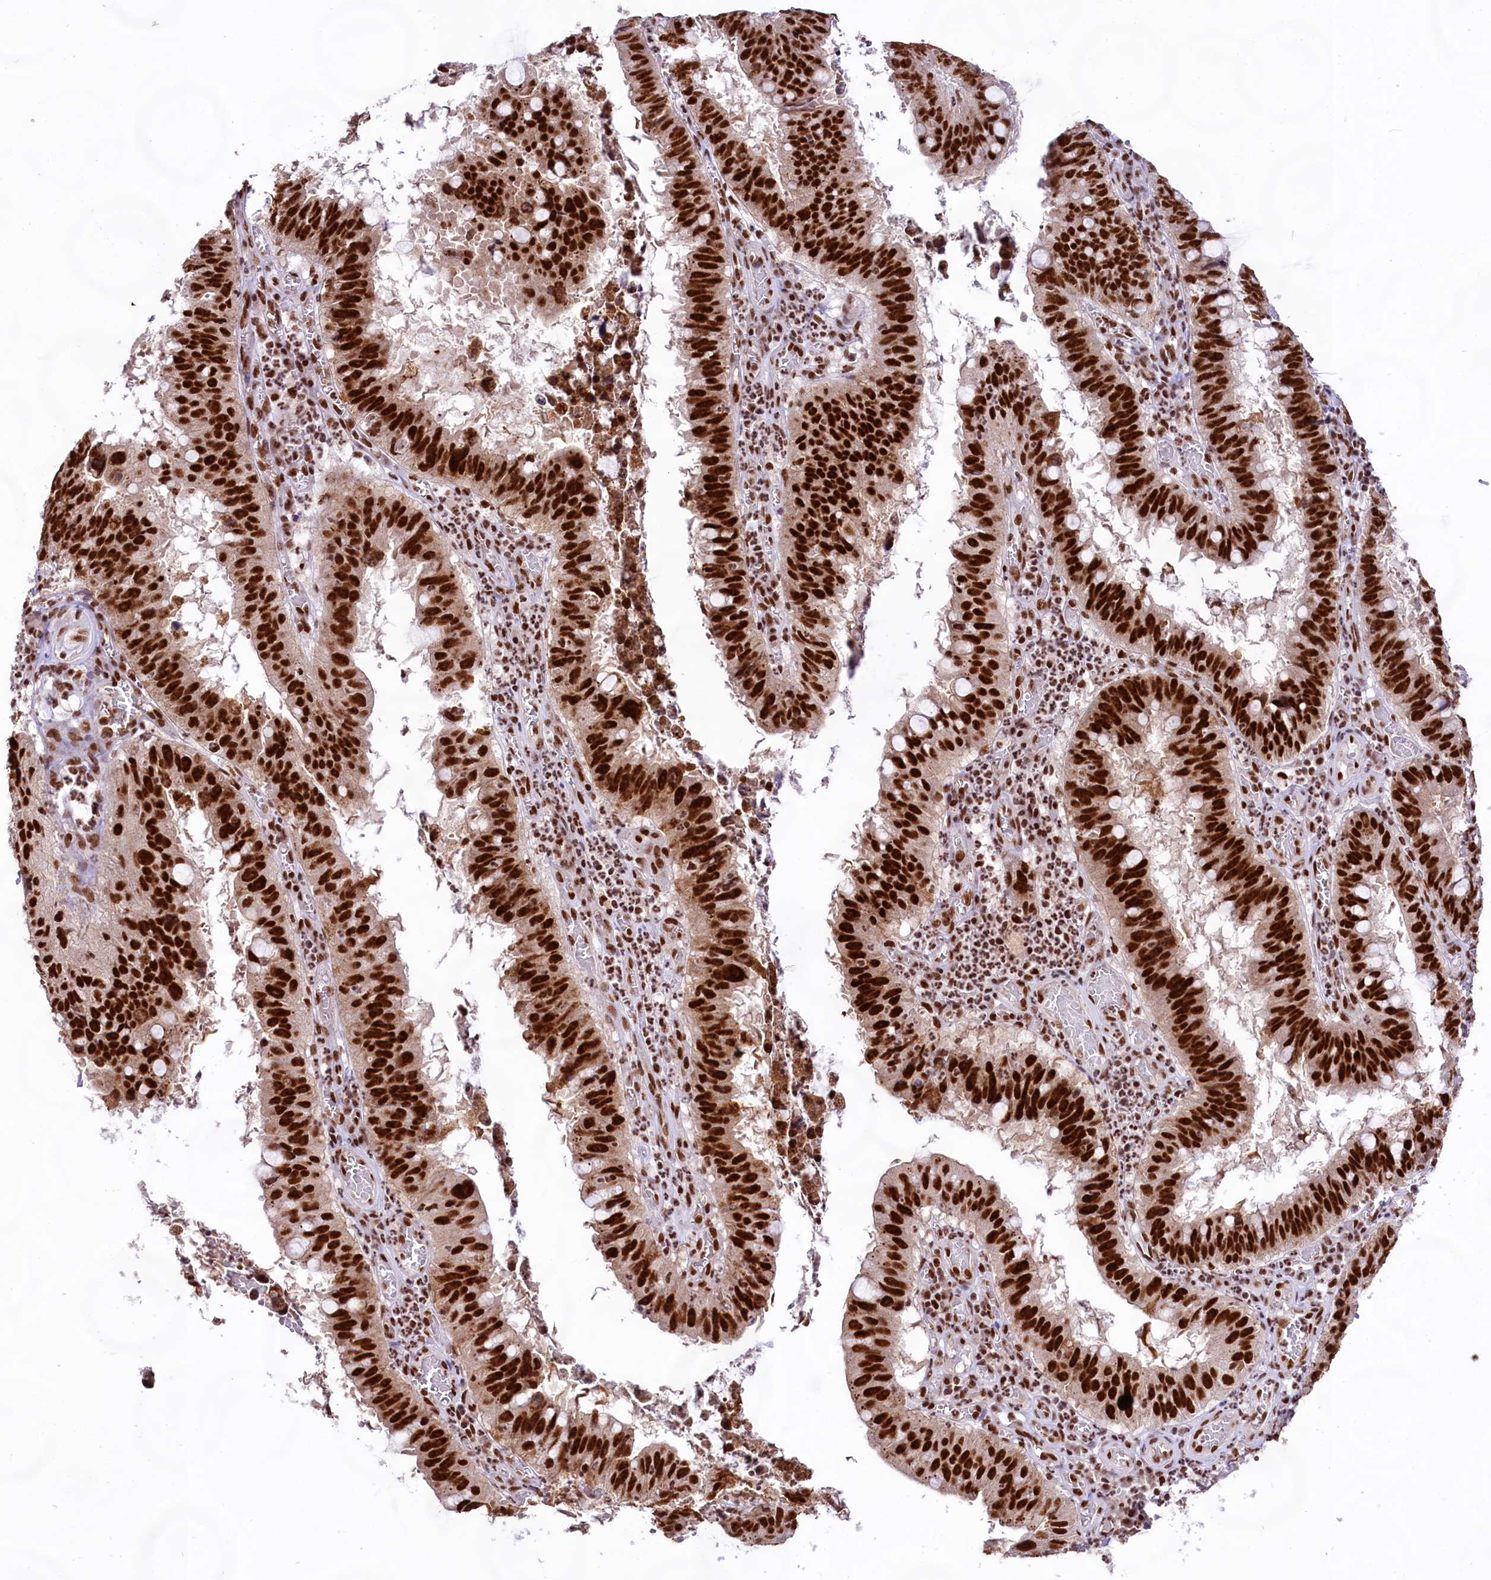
{"staining": {"intensity": "strong", "quantity": ">75%", "location": "nuclear"}, "tissue": "stomach cancer", "cell_type": "Tumor cells", "image_type": "cancer", "snomed": [{"axis": "morphology", "description": "Adenocarcinoma, NOS"}, {"axis": "topography", "description": "Stomach"}], "caption": "Immunohistochemical staining of adenocarcinoma (stomach) reveals high levels of strong nuclear expression in approximately >75% of tumor cells.", "gene": "HIRA", "patient": {"sex": "male", "age": 59}}